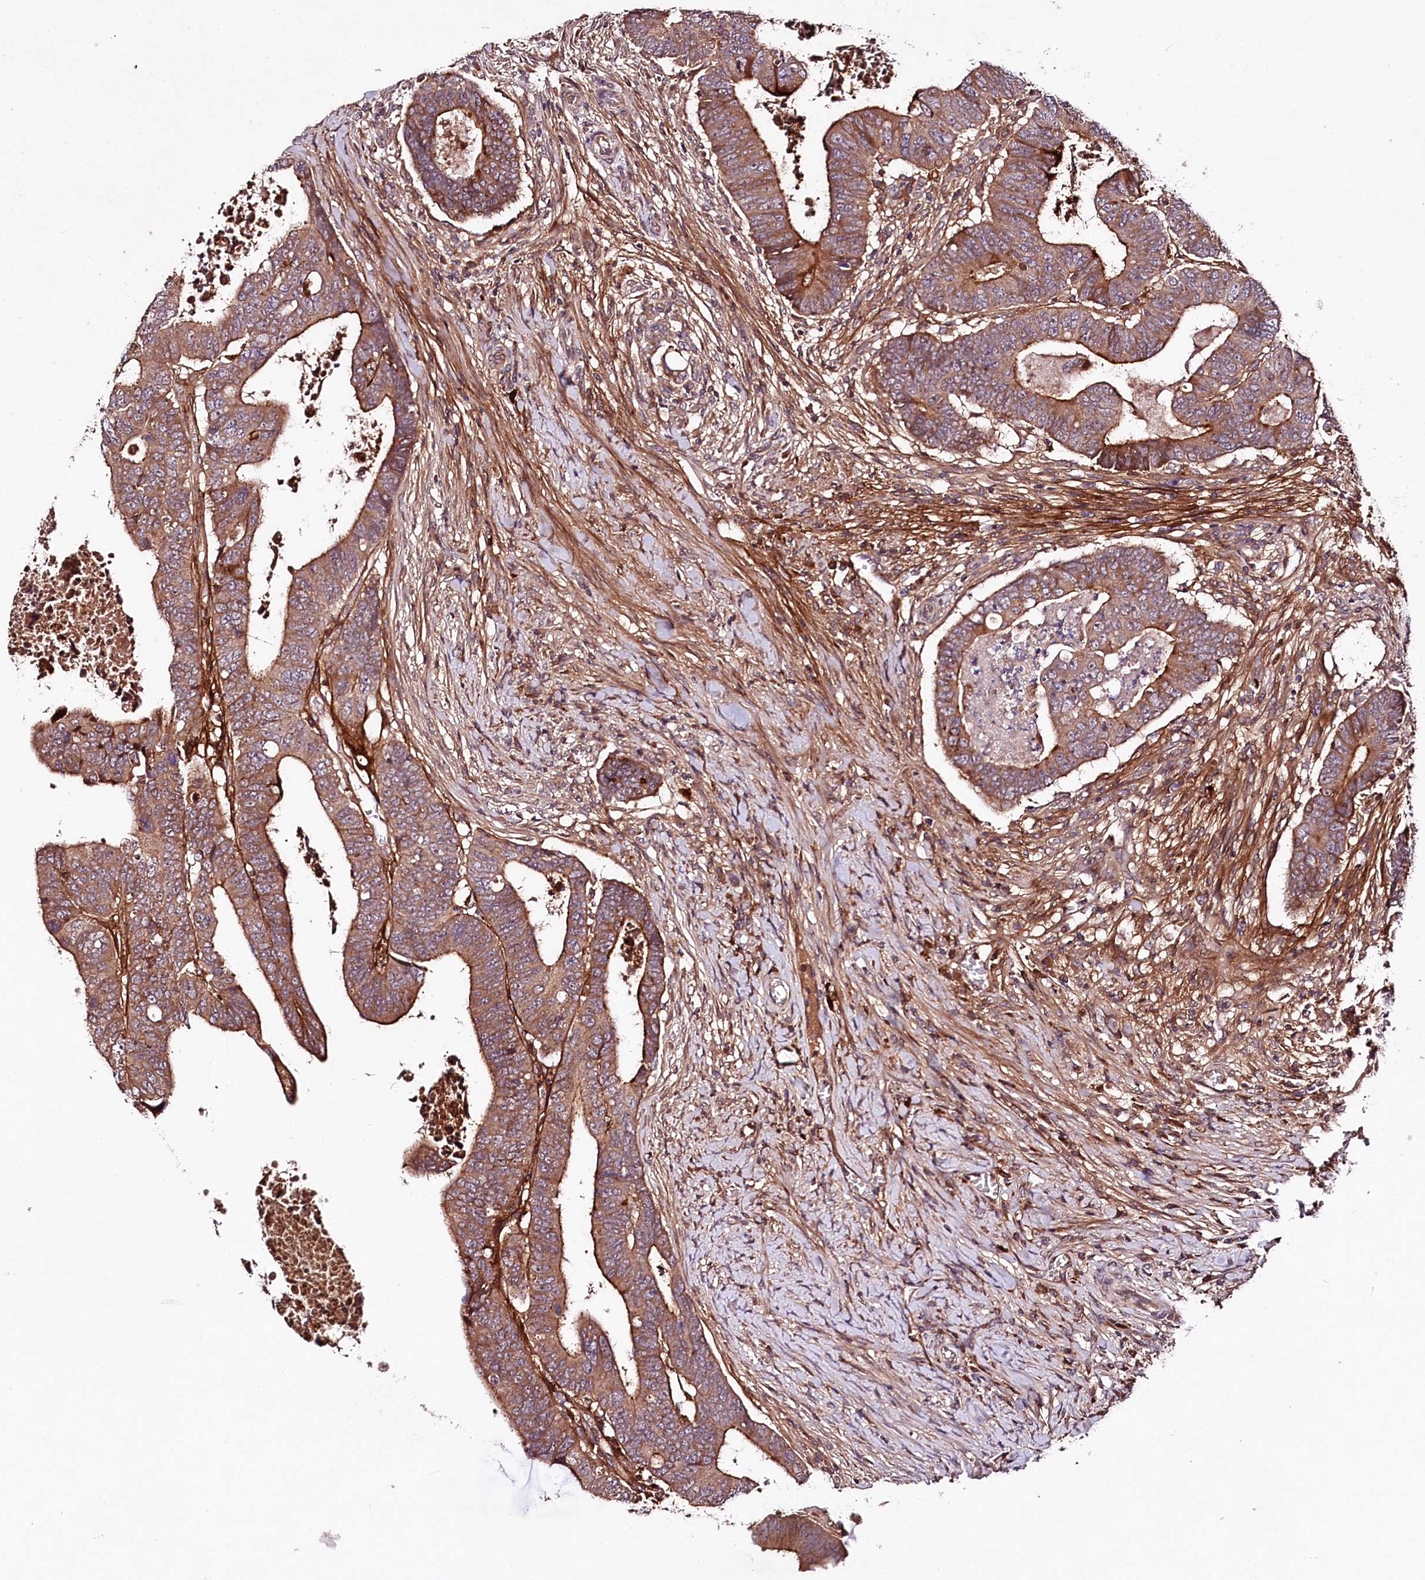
{"staining": {"intensity": "strong", "quantity": ">75%", "location": "cytoplasmic/membranous"}, "tissue": "colorectal cancer", "cell_type": "Tumor cells", "image_type": "cancer", "snomed": [{"axis": "morphology", "description": "Normal tissue, NOS"}, {"axis": "morphology", "description": "Adenocarcinoma, NOS"}, {"axis": "topography", "description": "Rectum"}], "caption": "Immunohistochemical staining of human colorectal cancer exhibits strong cytoplasmic/membranous protein expression in approximately >75% of tumor cells. (Brightfield microscopy of DAB IHC at high magnification).", "gene": "TNPO3", "patient": {"sex": "female", "age": 65}}